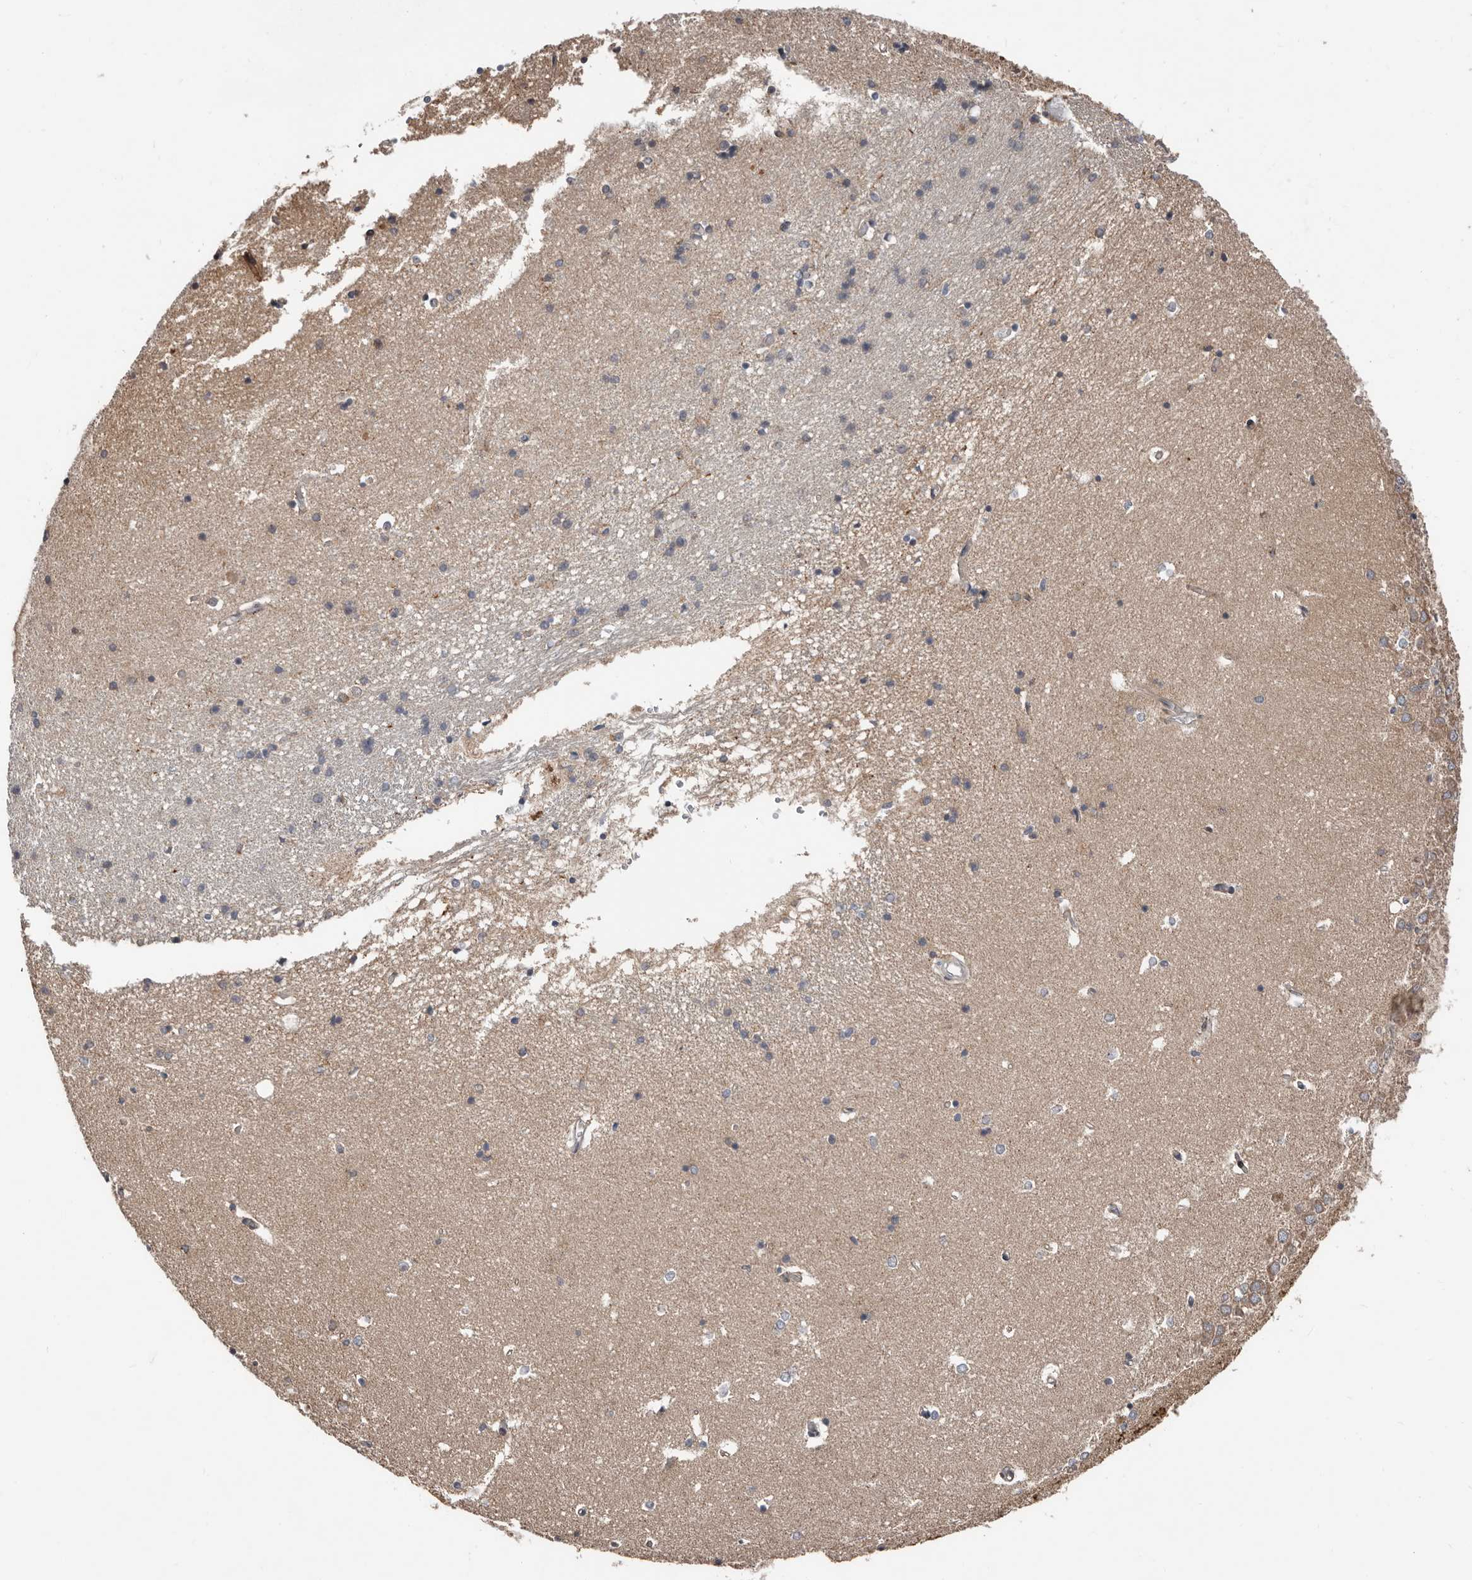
{"staining": {"intensity": "weak", "quantity": "<25%", "location": "cytoplasmic/membranous"}, "tissue": "hippocampus", "cell_type": "Glial cells", "image_type": "normal", "snomed": [{"axis": "morphology", "description": "Normal tissue, NOS"}, {"axis": "topography", "description": "Hippocampus"}], "caption": "Immunohistochemistry (IHC) micrograph of normal hippocampus stained for a protein (brown), which exhibits no positivity in glial cells.", "gene": "SMYD4", "patient": {"sex": "male", "age": 45}}